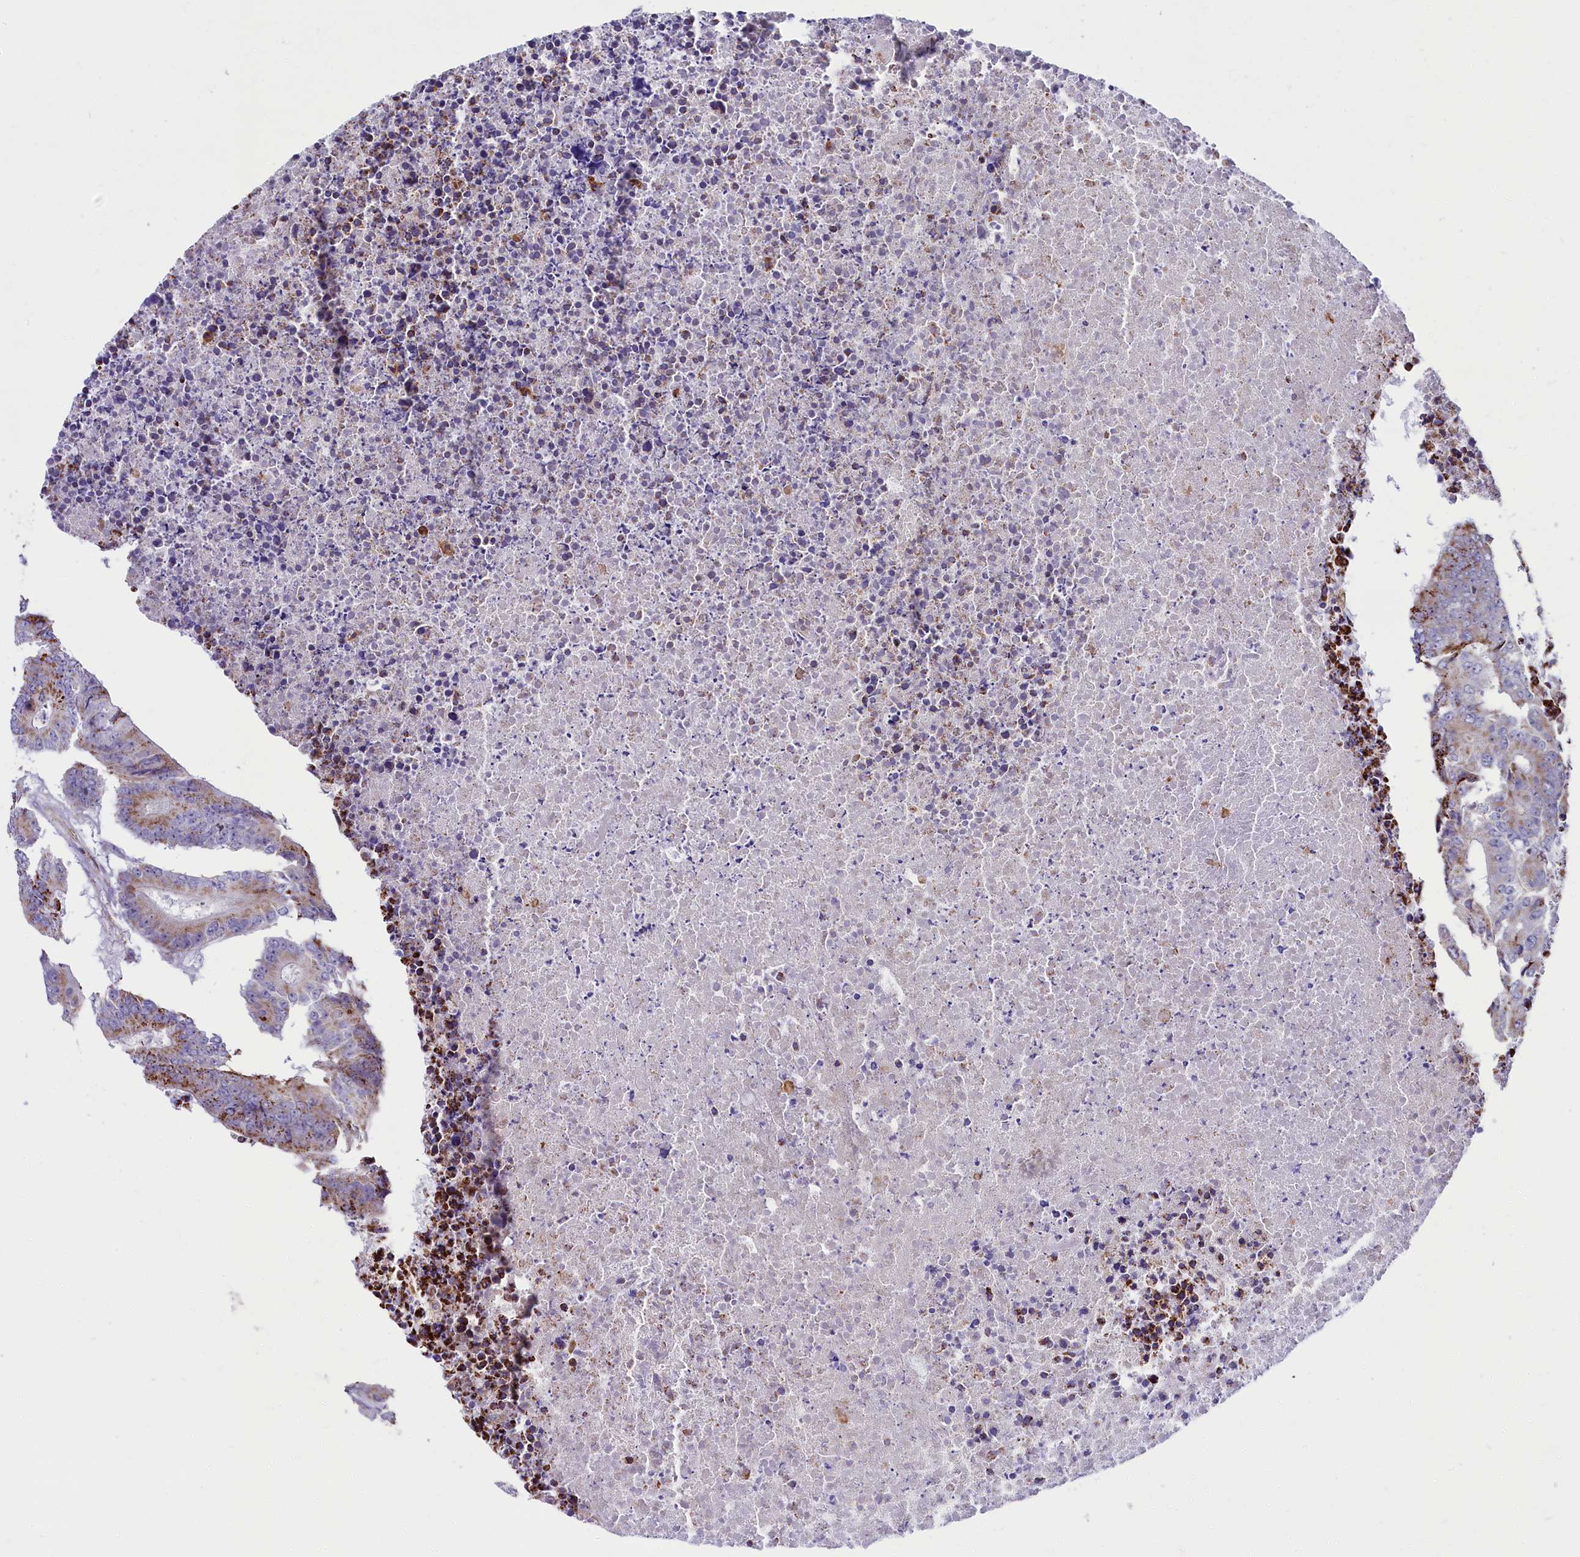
{"staining": {"intensity": "moderate", "quantity": "25%-75%", "location": "cytoplasmic/membranous"}, "tissue": "colorectal cancer", "cell_type": "Tumor cells", "image_type": "cancer", "snomed": [{"axis": "morphology", "description": "Adenocarcinoma, NOS"}, {"axis": "topography", "description": "Colon"}], "caption": "Colorectal cancer (adenocarcinoma) stained for a protein reveals moderate cytoplasmic/membranous positivity in tumor cells.", "gene": "IL20RA", "patient": {"sex": "male", "age": 87}}